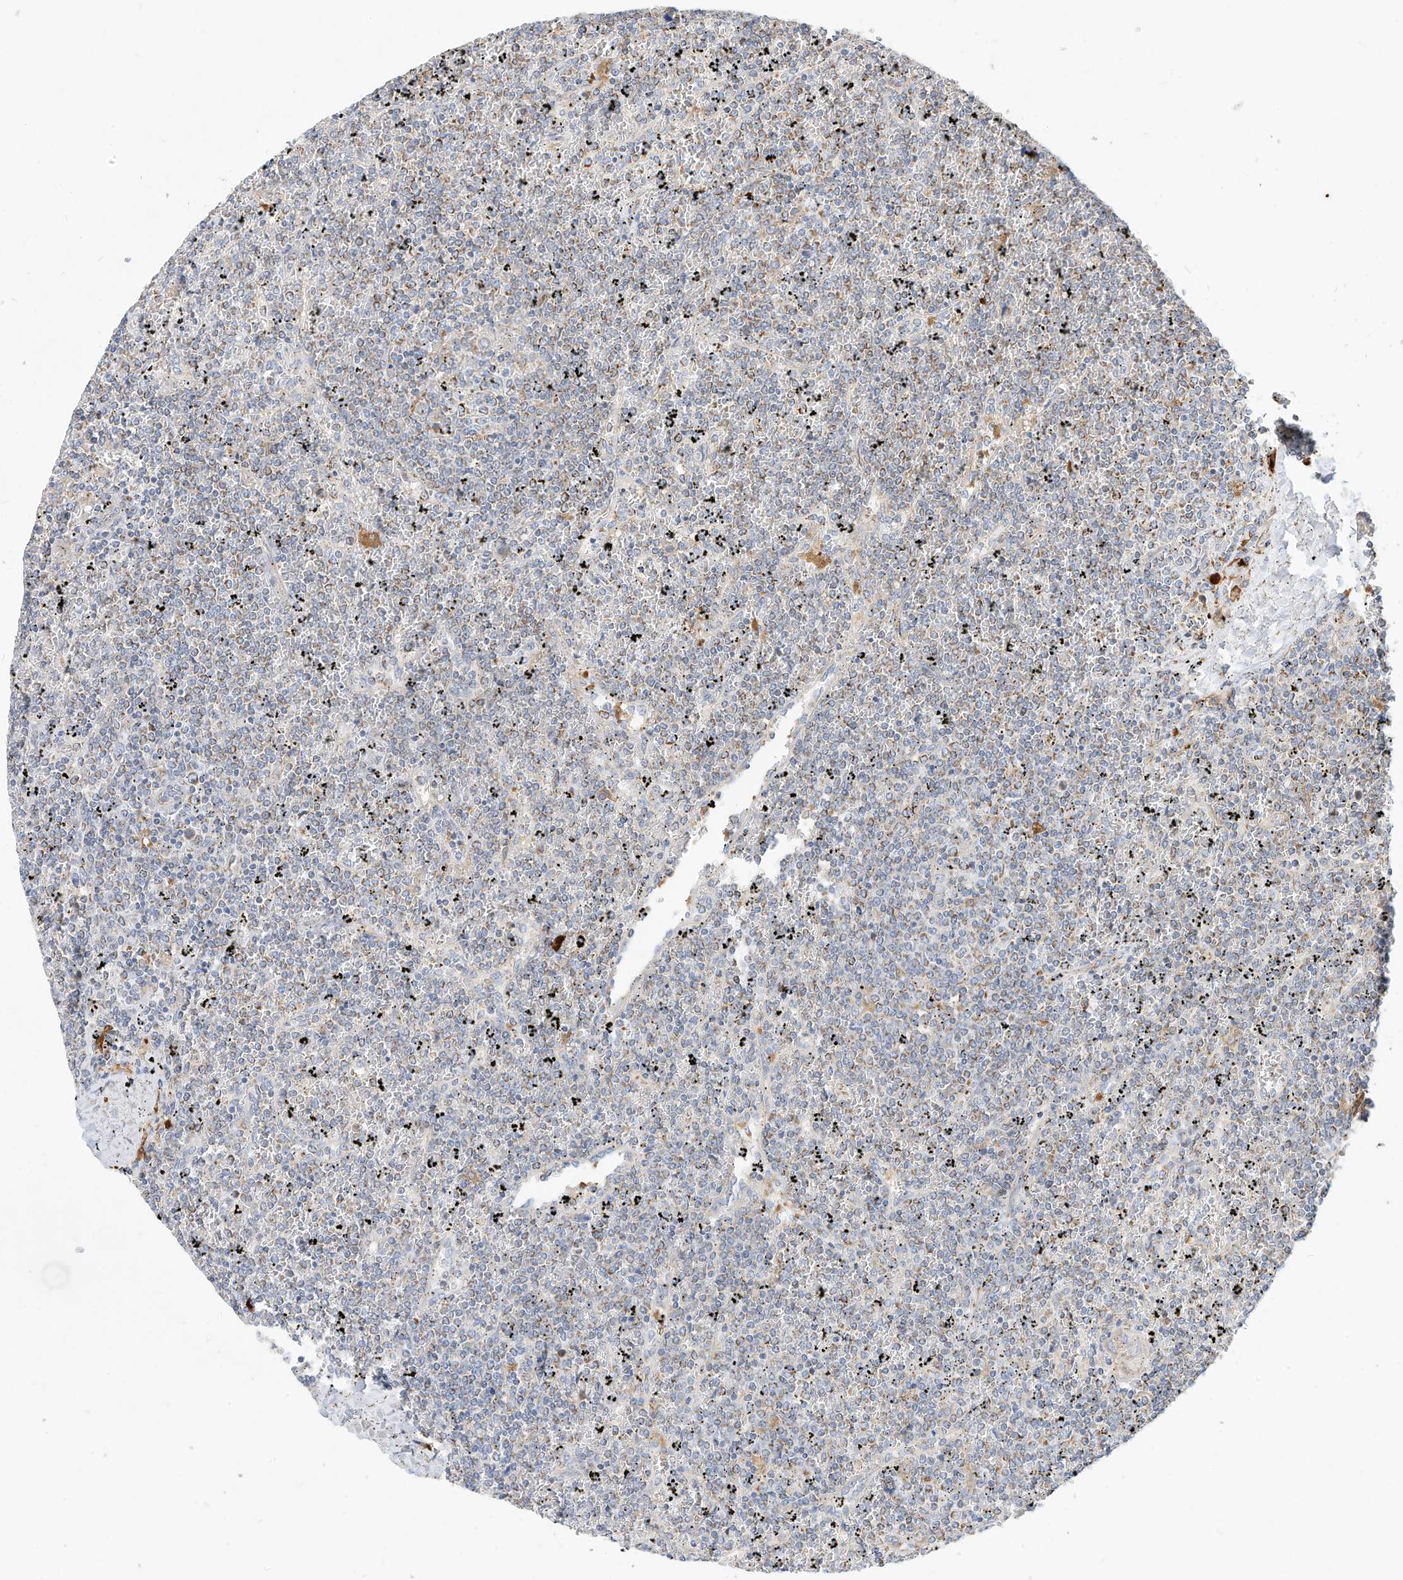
{"staining": {"intensity": "weak", "quantity": "25%-75%", "location": "cytoplasmic/membranous"}, "tissue": "lymphoma", "cell_type": "Tumor cells", "image_type": "cancer", "snomed": [{"axis": "morphology", "description": "Malignant lymphoma, non-Hodgkin's type, Low grade"}, {"axis": "topography", "description": "Spleen"}], "caption": "Human lymphoma stained with a protein marker exhibits weak staining in tumor cells.", "gene": "RHOH", "patient": {"sex": "female", "age": 19}}